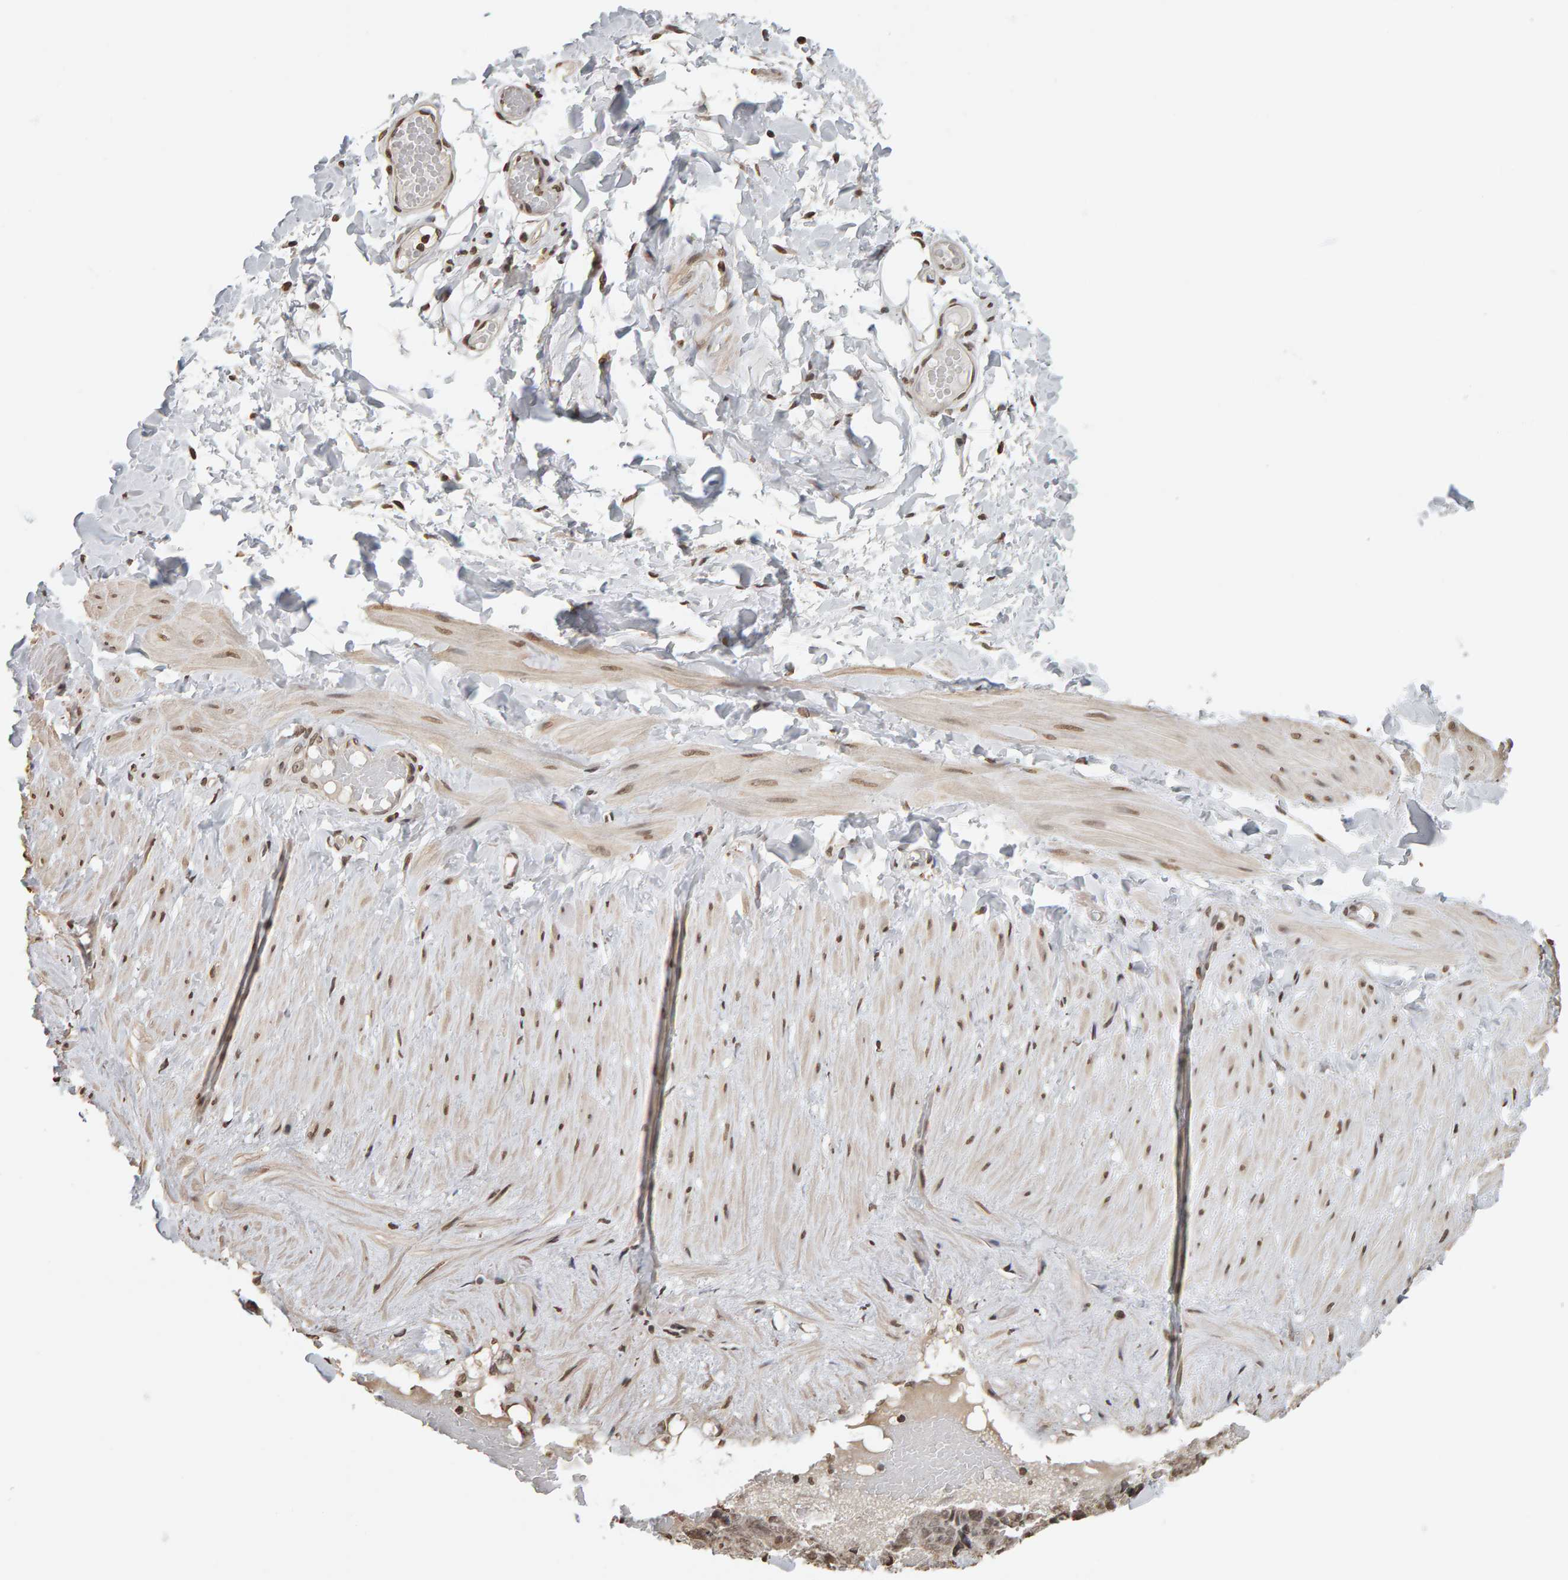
{"staining": {"intensity": "weak", "quantity": ">75%", "location": "nuclear"}, "tissue": "adipose tissue", "cell_type": "Adipocytes", "image_type": "normal", "snomed": [{"axis": "morphology", "description": "Normal tissue, NOS"}, {"axis": "topography", "description": "Adipose tissue"}, {"axis": "topography", "description": "Vascular tissue"}, {"axis": "topography", "description": "Peripheral nerve tissue"}], "caption": "Immunohistochemistry (DAB) staining of normal adipose tissue demonstrates weak nuclear protein expression in about >75% of adipocytes.", "gene": "AFF4", "patient": {"sex": "male", "age": 25}}